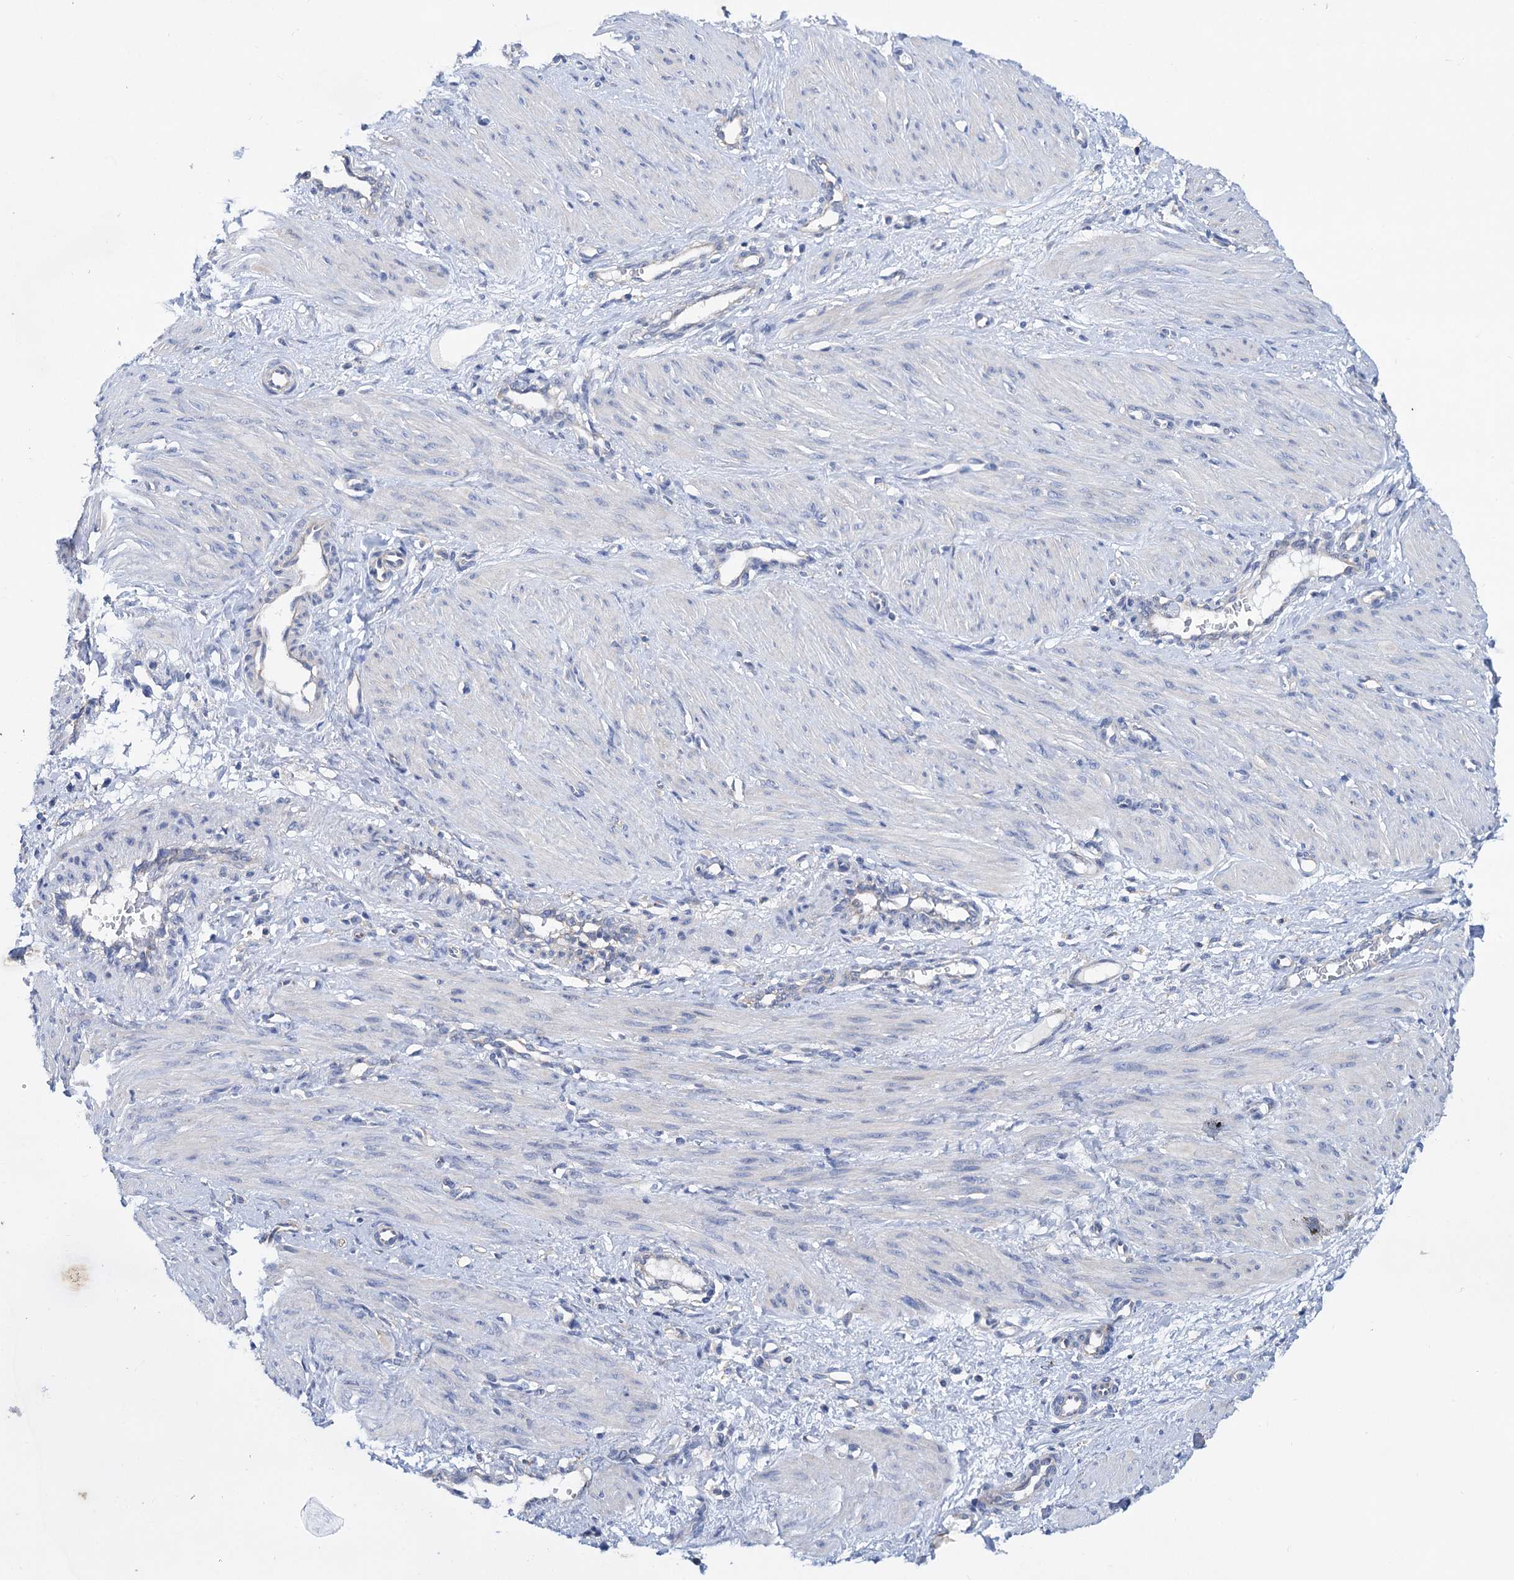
{"staining": {"intensity": "negative", "quantity": "none", "location": "none"}, "tissue": "smooth muscle", "cell_type": "Smooth muscle cells", "image_type": "normal", "snomed": [{"axis": "morphology", "description": "Normal tissue, NOS"}, {"axis": "topography", "description": "Endometrium"}], "caption": "Smooth muscle cells show no significant protein expression in benign smooth muscle. Brightfield microscopy of immunohistochemistry (IHC) stained with DAB (brown) and hematoxylin (blue), captured at high magnification.", "gene": "TRIM55", "patient": {"sex": "female", "age": 33}}